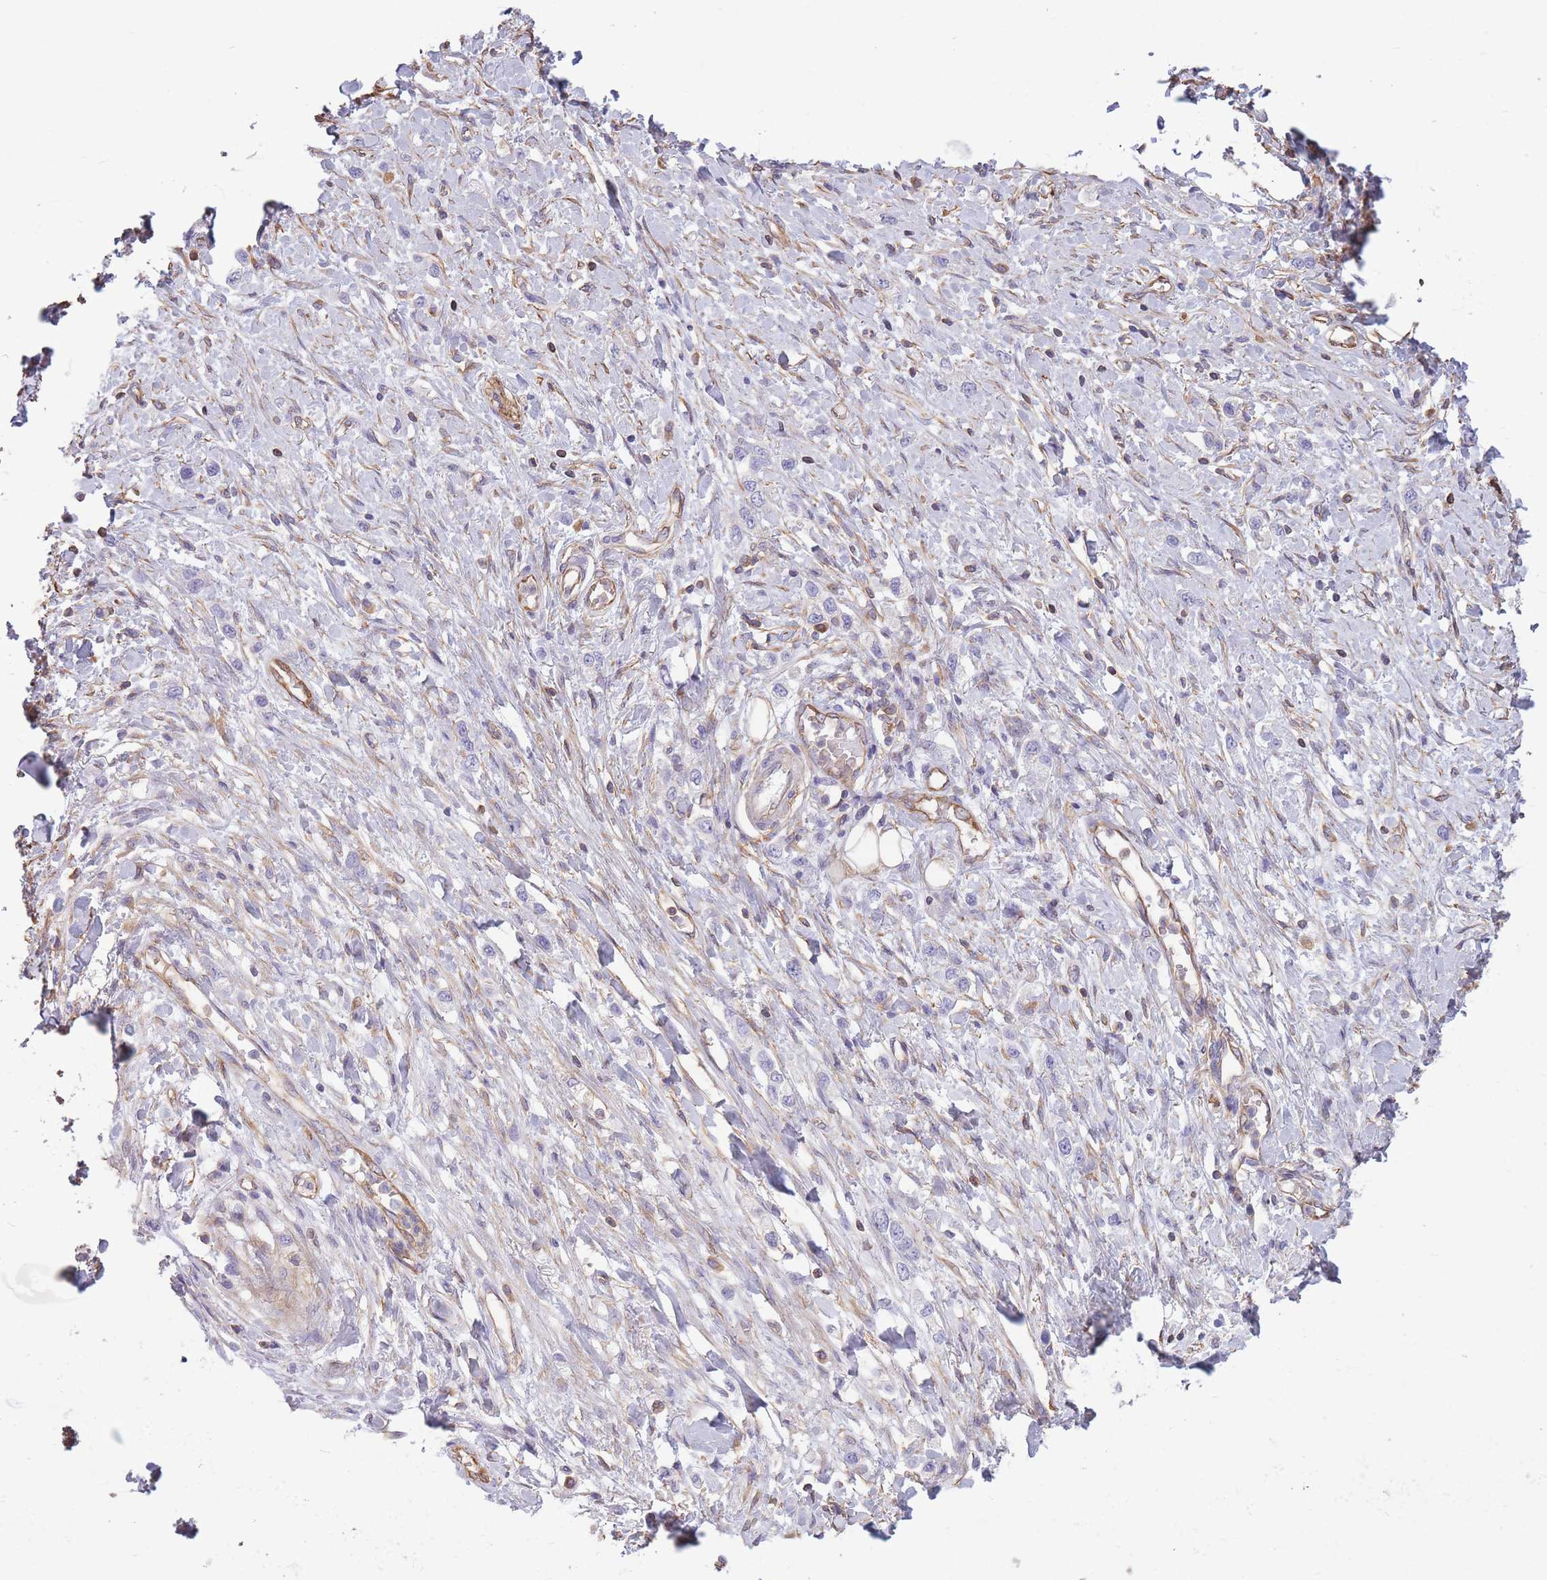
{"staining": {"intensity": "negative", "quantity": "none", "location": "none"}, "tissue": "stomach cancer", "cell_type": "Tumor cells", "image_type": "cancer", "snomed": [{"axis": "morphology", "description": "Adenocarcinoma, NOS"}, {"axis": "topography", "description": "Stomach"}], "caption": "Micrograph shows no protein expression in tumor cells of stomach adenocarcinoma tissue.", "gene": "ADD1", "patient": {"sex": "female", "age": 65}}